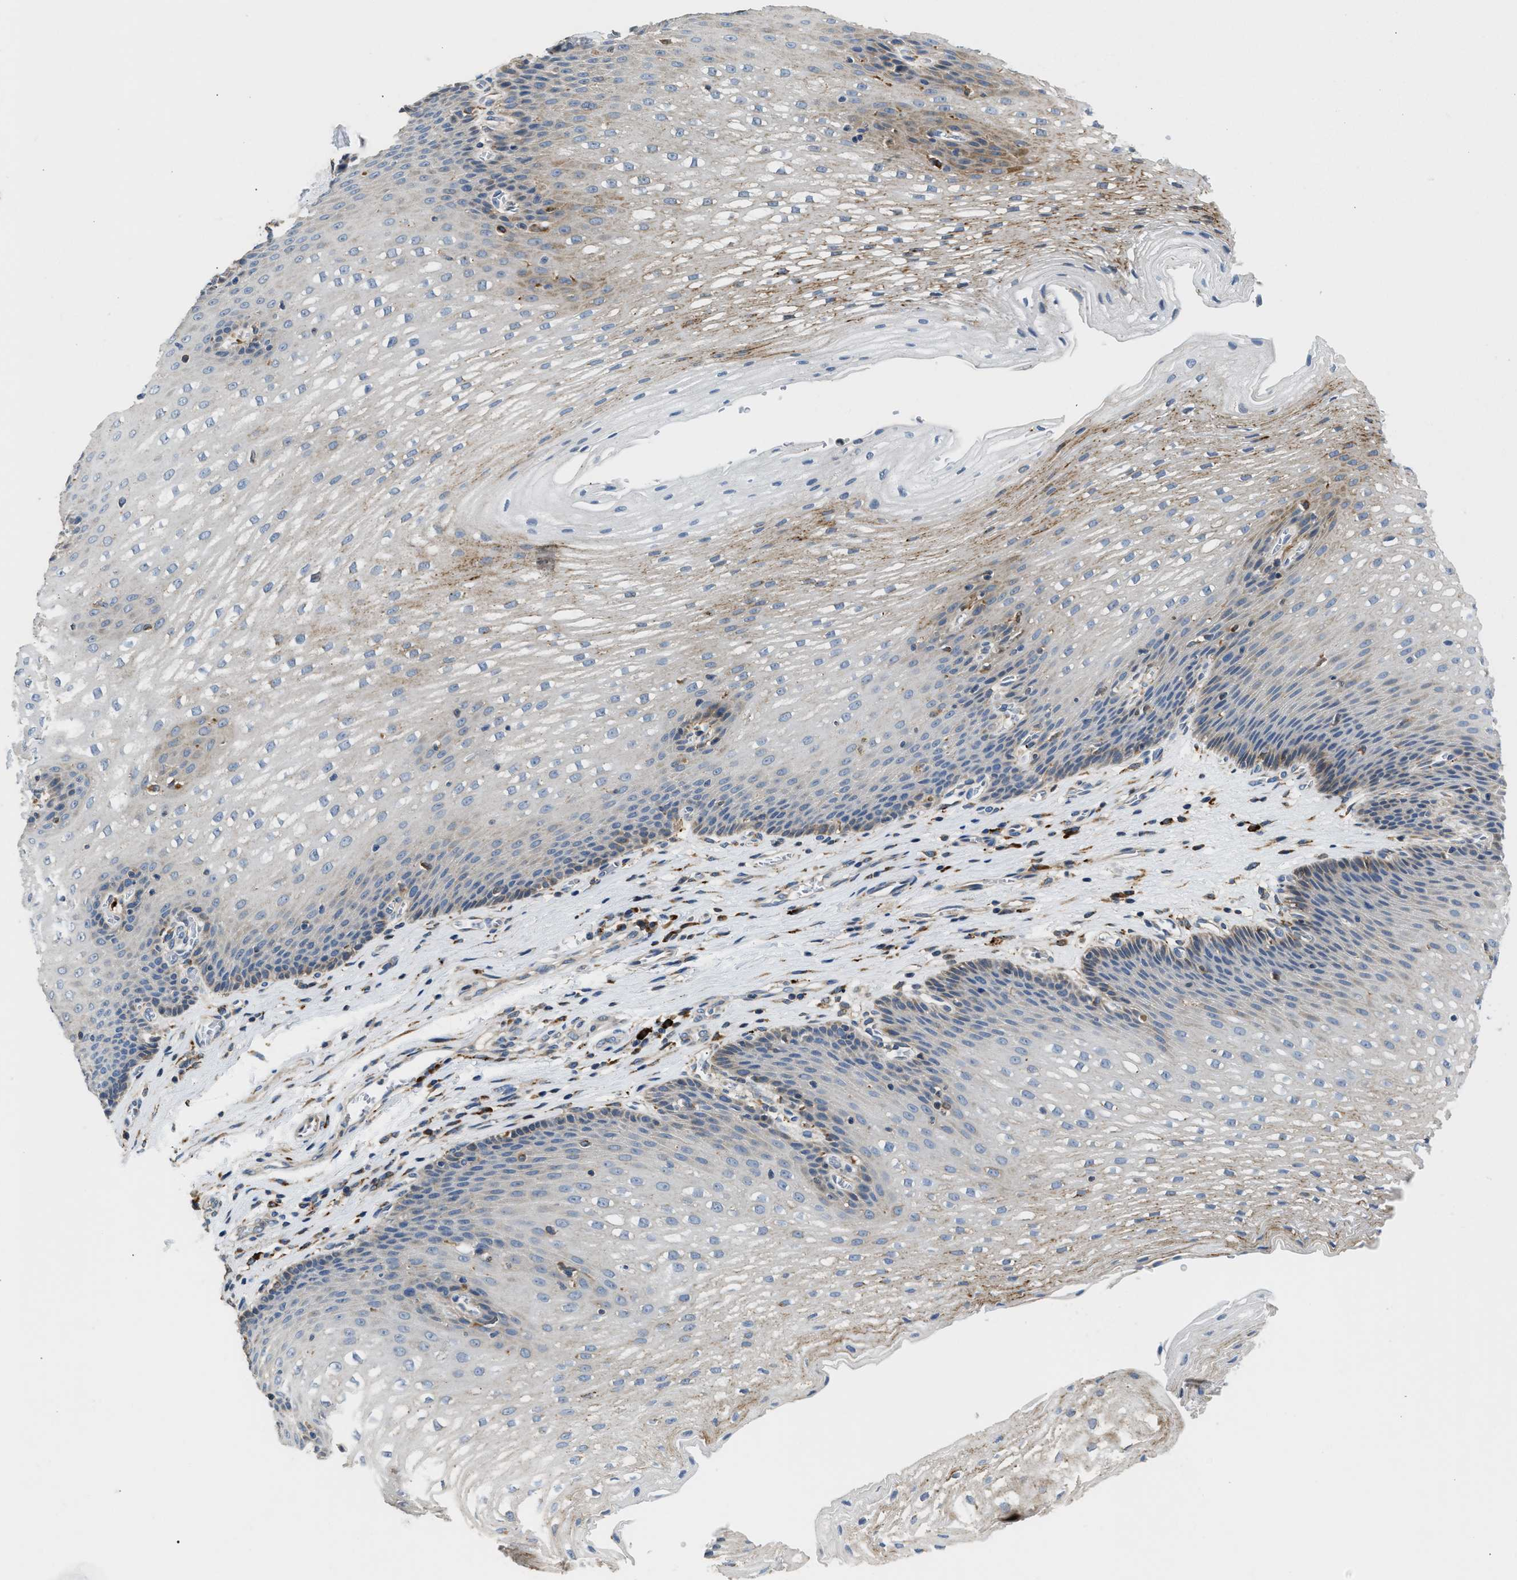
{"staining": {"intensity": "moderate", "quantity": "<25%", "location": "cytoplasmic/membranous"}, "tissue": "esophagus", "cell_type": "Squamous epithelial cells", "image_type": "normal", "snomed": [{"axis": "morphology", "description": "Normal tissue, NOS"}, {"axis": "topography", "description": "Esophagus"}], "caption": "Immunohistochemistry (DAB (3,3'-diaminobenzidine)) staining of benign esophagus reveals moderate cytoplasmic/membranous protein positivity in approximately <25% of squamous epithelial cells. (DAB (3,3'-diaminobenzidine) IHC with brightfield microscopy, high magnification).", "gene": "AMZ1", "patient": {"sex": "male", "age": 48}}